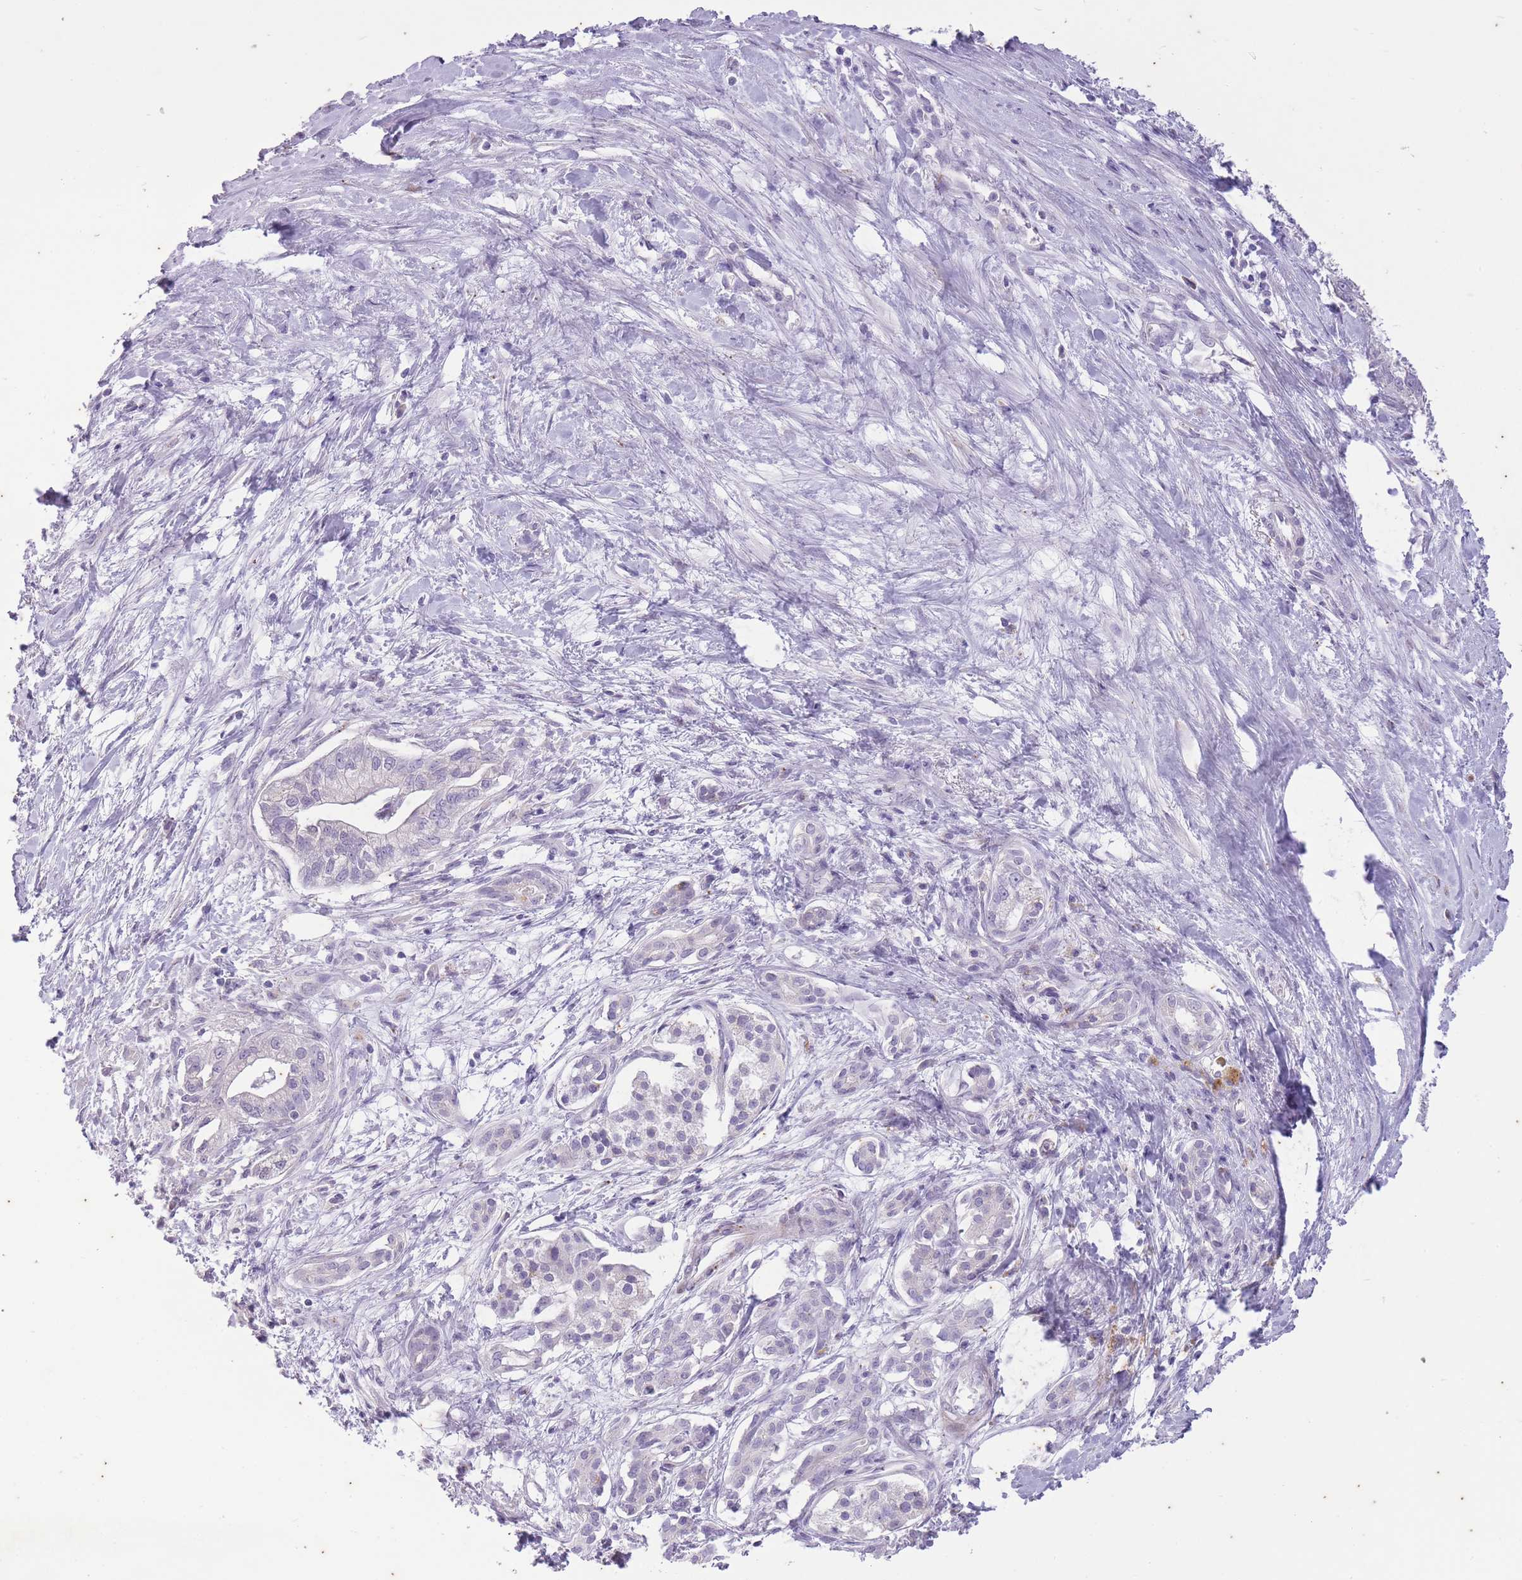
{"staining": {"intensity": "negative", "quantity": "none", "location": "none"}, "tissue": "pancreatic cancer", "cell_type": "Tumor cells", "image_type": "cancer", "snomed": [{"axis": "morphology", "description": "Adenocarcinoma, NOS"}, {"axis": "topography", "description": "Pancreas"}], "caption": "Tumor cells are negative for brown protein staining in pancreatic cancer (adenocarcinoma). Nuclei are stained in blue.", "gene": "CNTNAP3", "patient": {"sex": "male", "age": 70}}